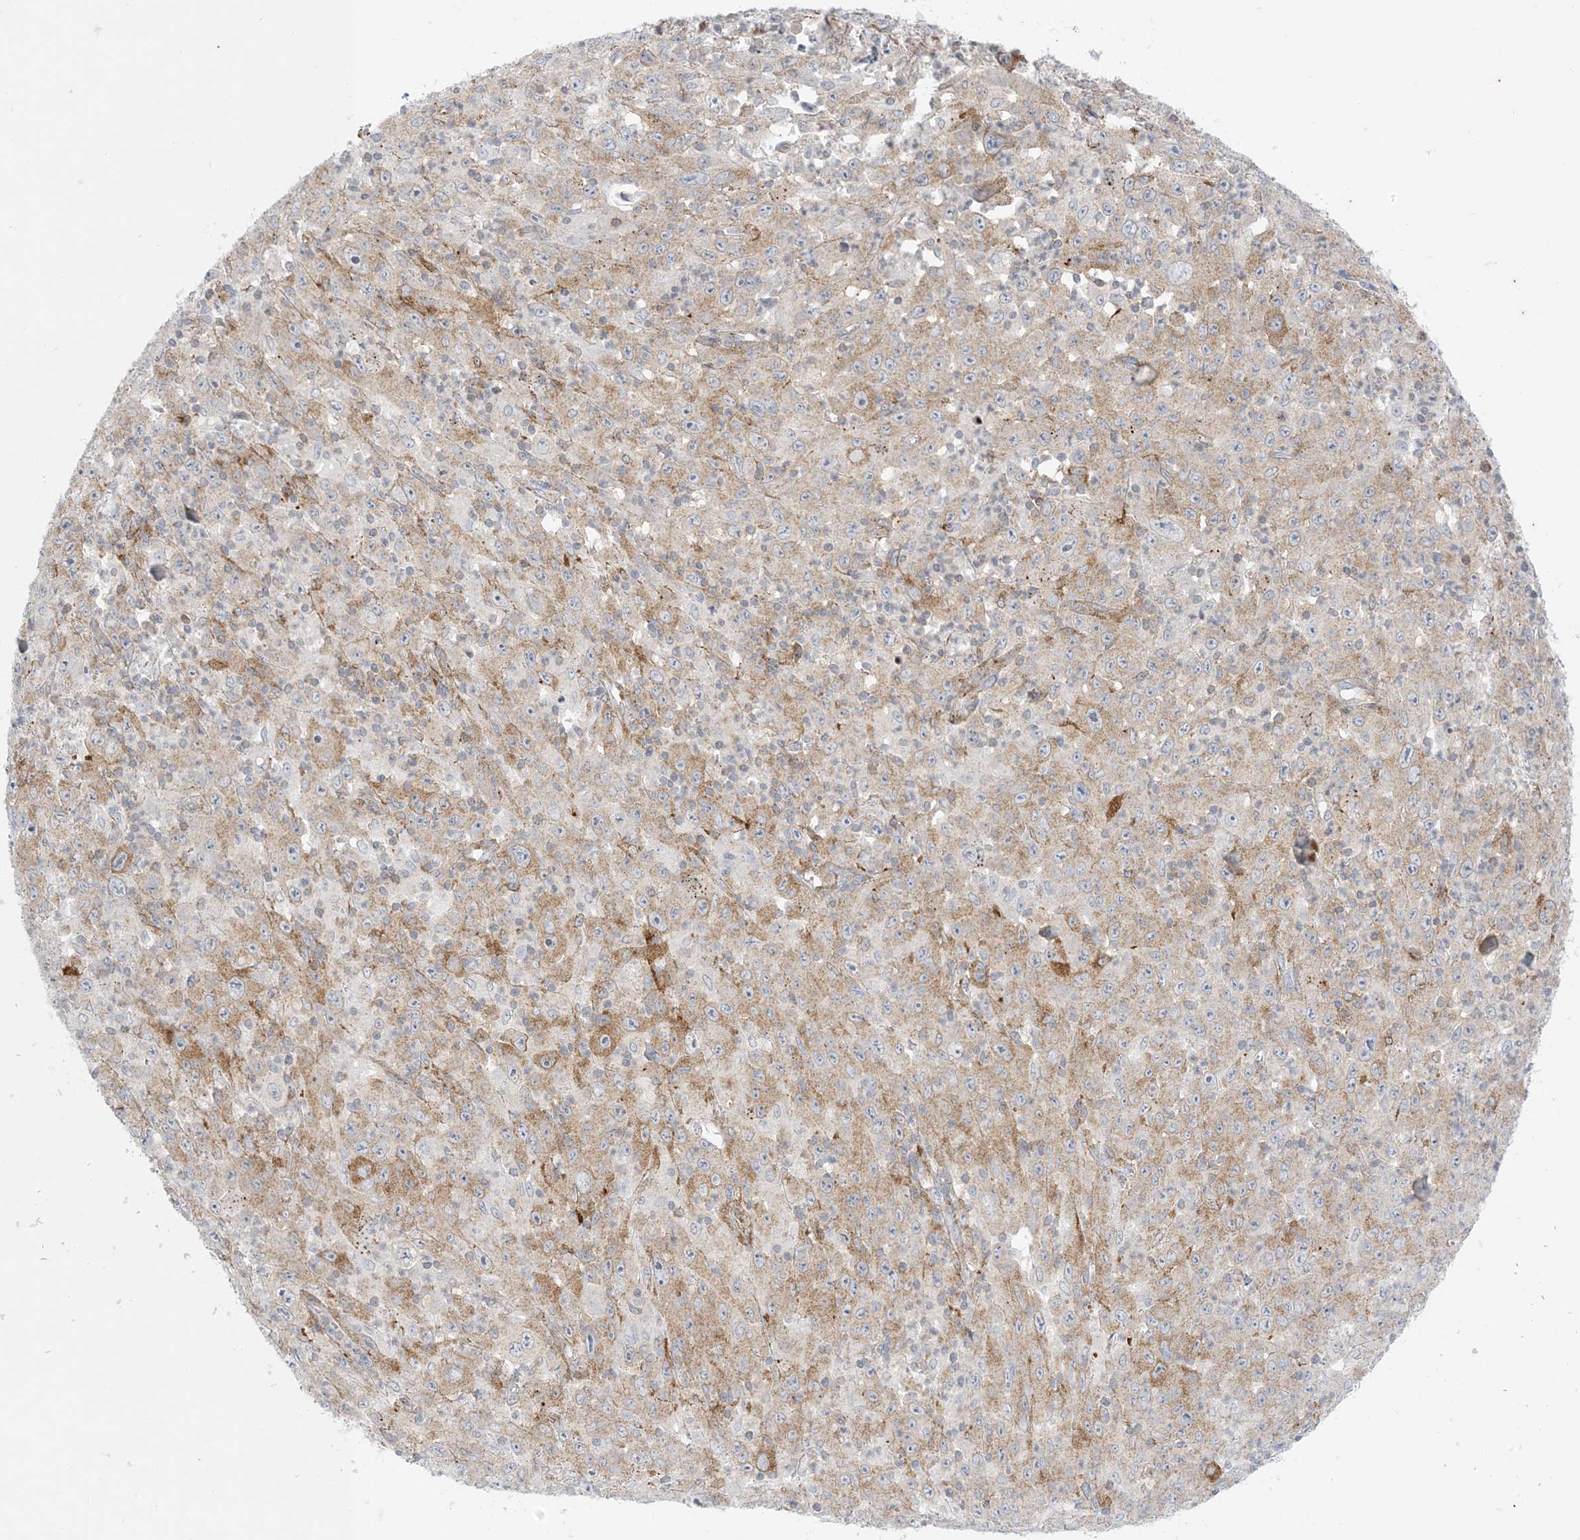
{"staining": {"intensity": "moderate", "quantity": "25%-75%", "location": "cytoplasmic/membranous"}, "tissue": "melanoma", "cell_type": "Tumor cells", "image_type": "cancer", "snomed": [{"axis": "morphology", "description": "Malignant melanoma, Metastatic site"}, {"axis": "topography", "description": "Skin"}], "caption": "A histopathology image of malignant melanoma (metastatic site) stained for a protein exhibits moderate cytoplasmic/membranous brown staining in tumor cells.", "gene": "RAC1", "patient": {"sex": "female", "age": 56}}